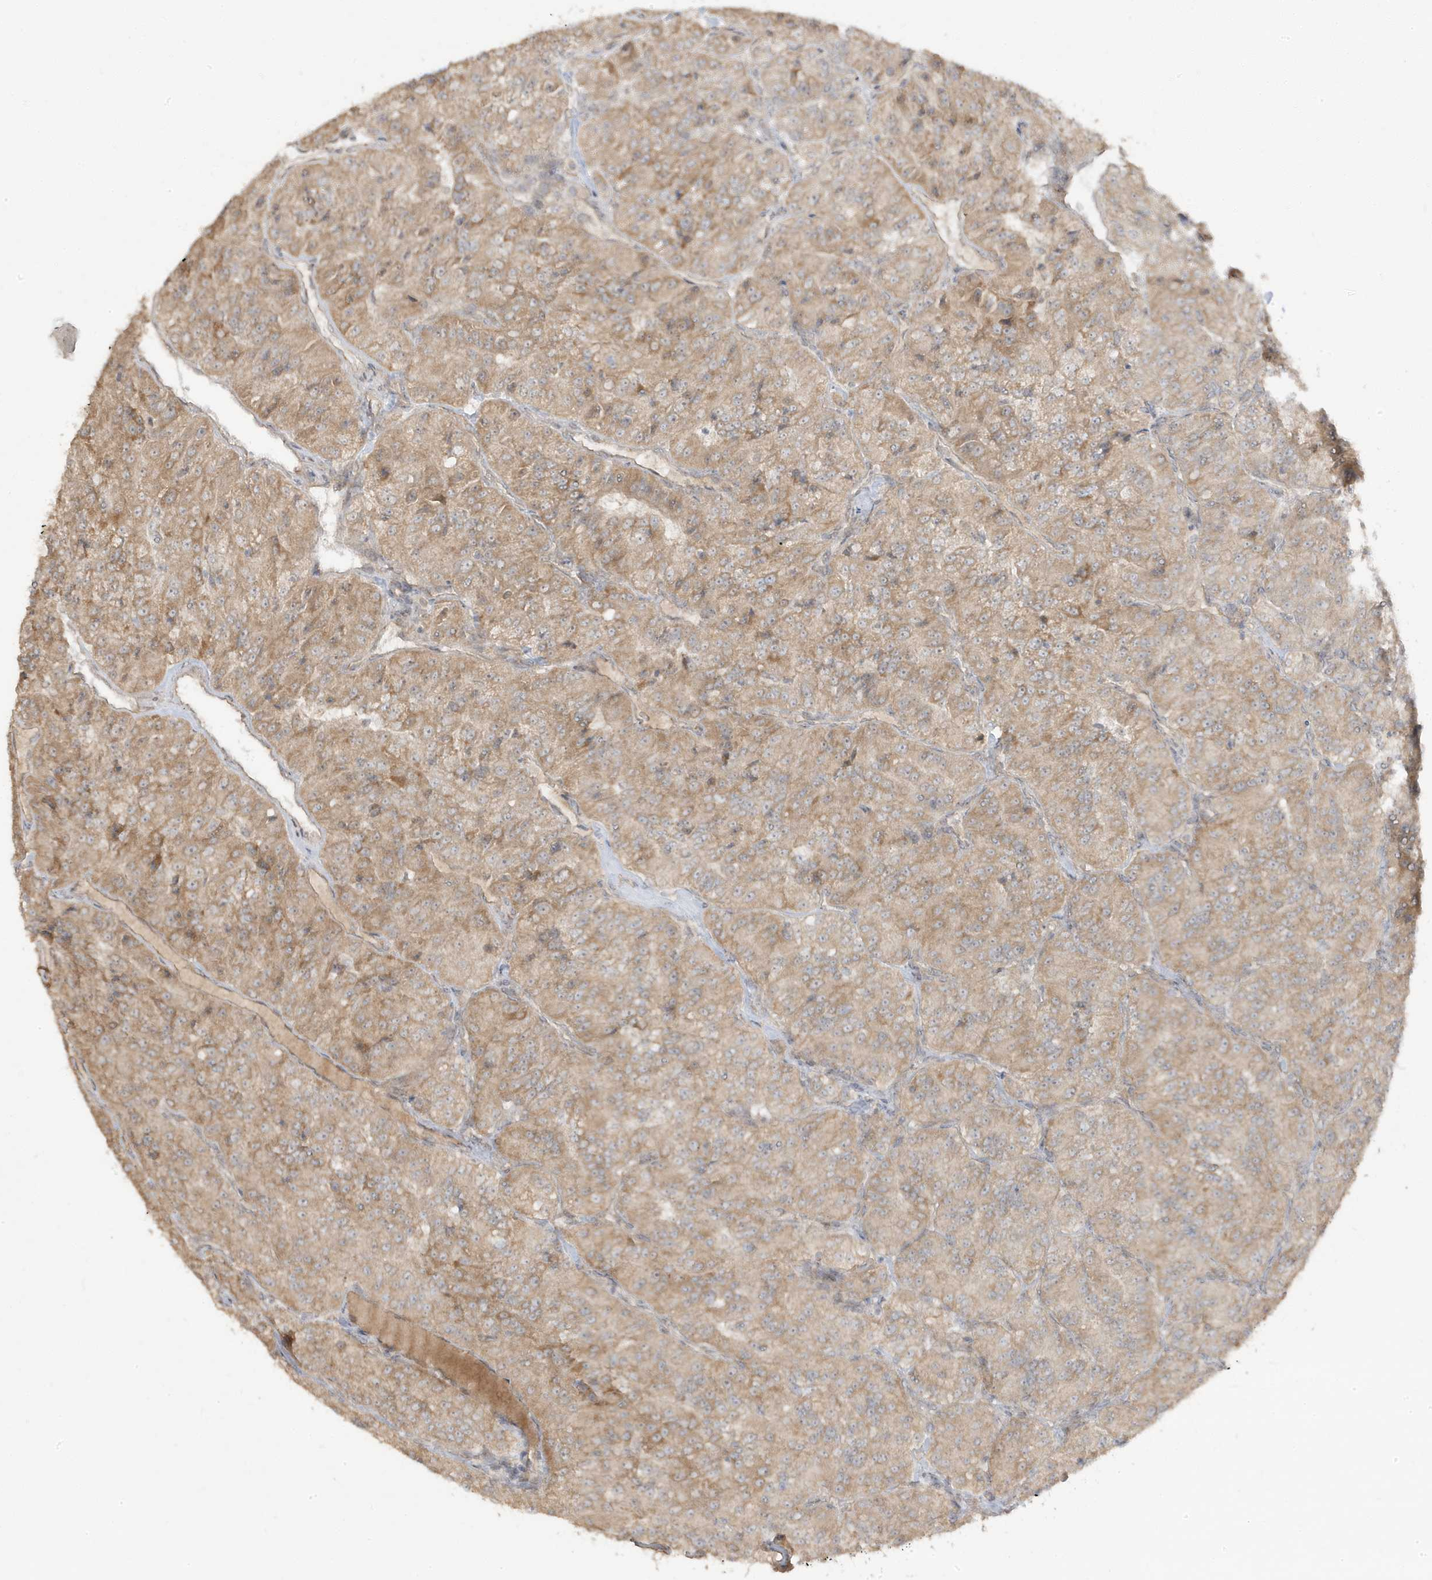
{"staining": {"intensity": "moderate", "quantity": ">75%", "location": "cytoplasmic/membranous"}, "tissue": "renal cancer", "cell_type": "Tumor cells", "image_type": "cancer", "snomed": [{"axis": "morphology", "description": "Adenocarcinoma, NOS"}, {"axis": "topography", "description": "Kidney"}], "caption": "Renal cancer tissue reveals moderate cytoplasmic/membranous positivity in about >75% of tumor cells, visualized by immunohistochemistry.", "gene": "DNAJC12", "patient": {"sex": "female", "age": 63}}